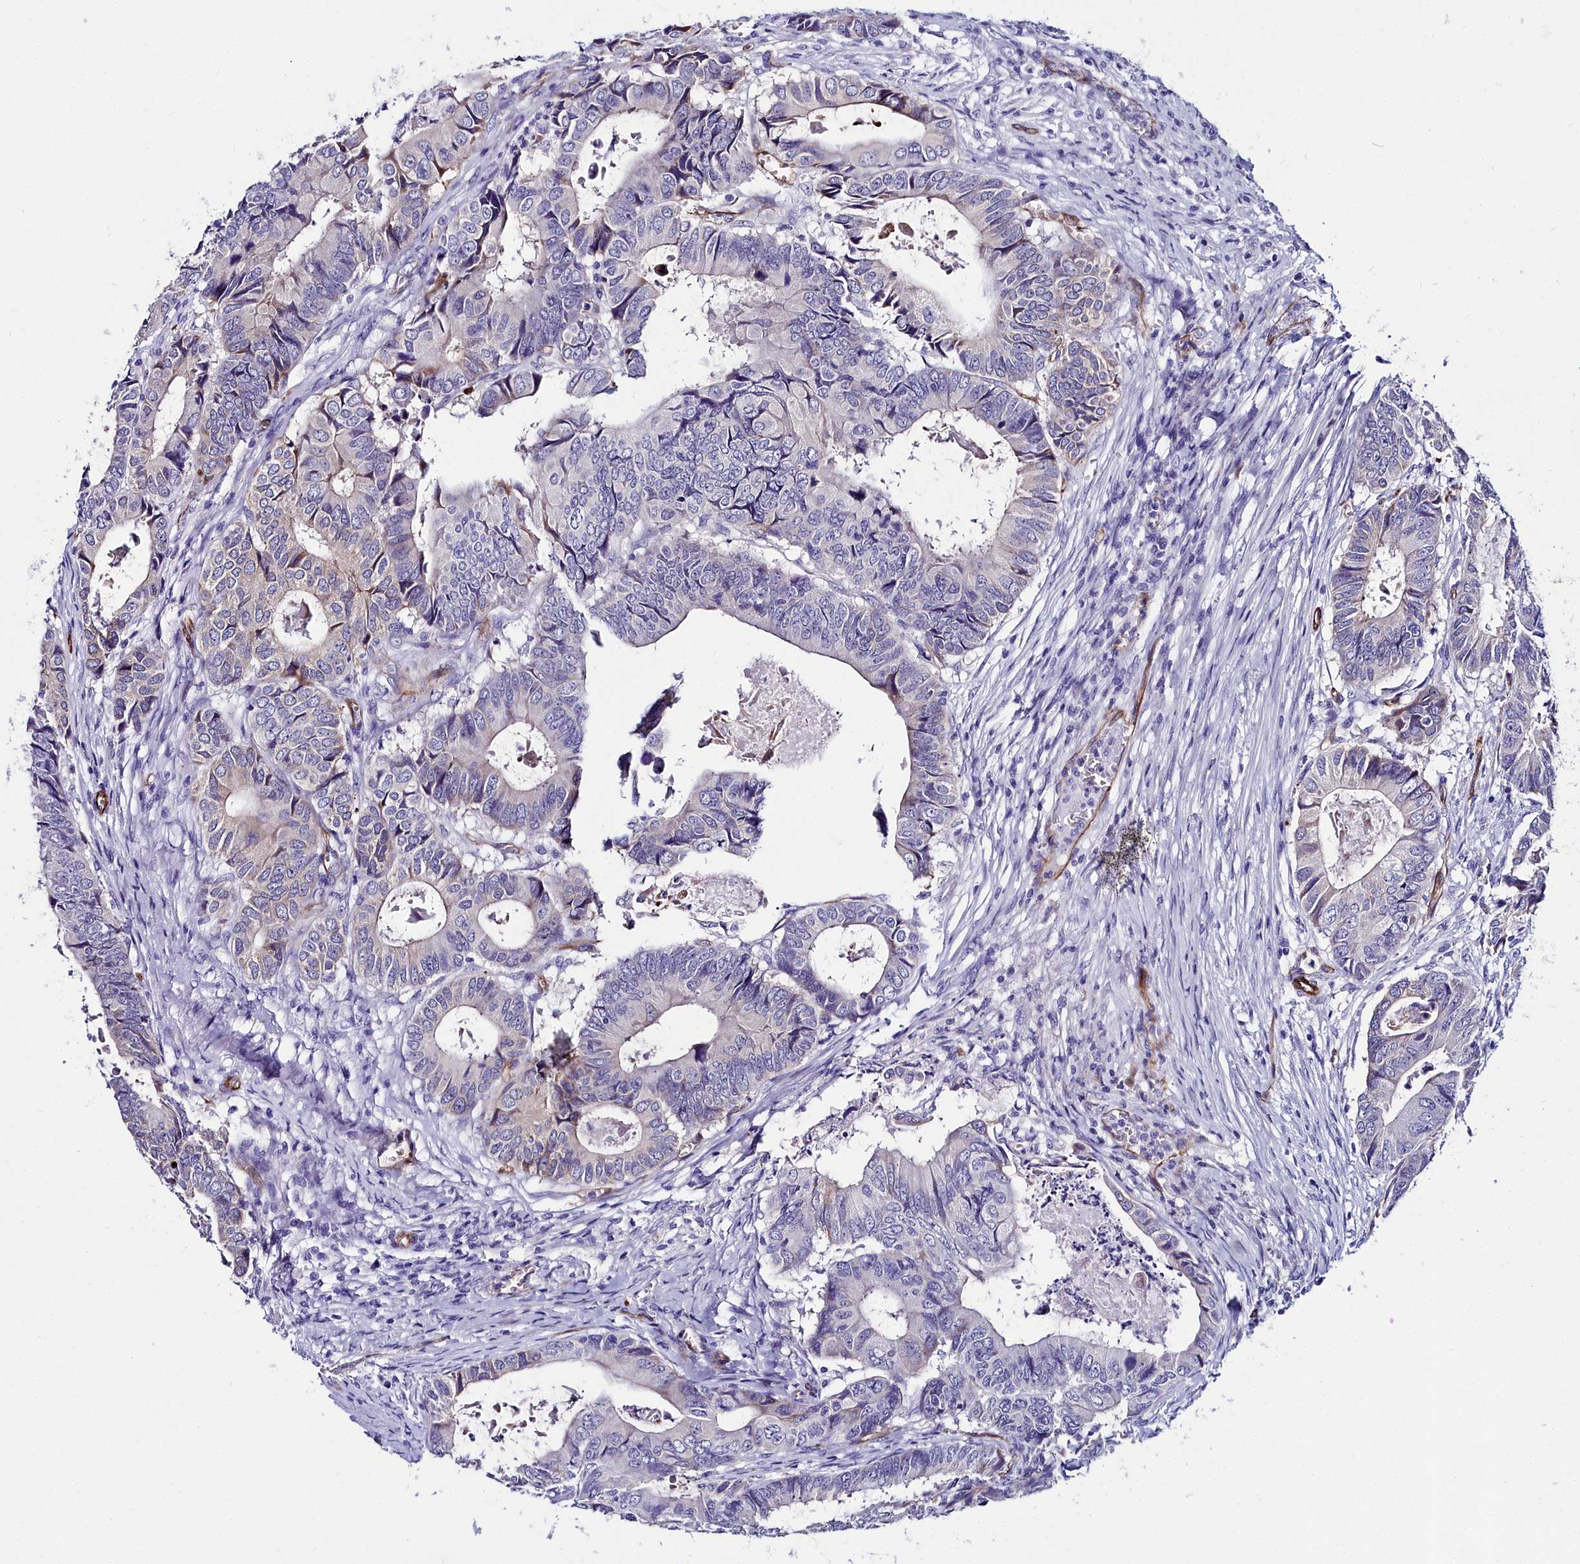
{"staining": {"intensity": "negative", "quantity": "none", "location": "none"}, "tissue": "colorectal cancer", "cell_type": "Tumor cells", "image_type": "cancer", "snomed": [{"axis": "morphology", "description": "Adenocarcinoma, NOS"}, {"axis": "topography", "description": "Colon"}], "caption": "There is no significant staining in tumor cells of colorectal adenocarcinoma.", "gene": "CYP4F11", "patient": {"sex": "male", "age": 85}}